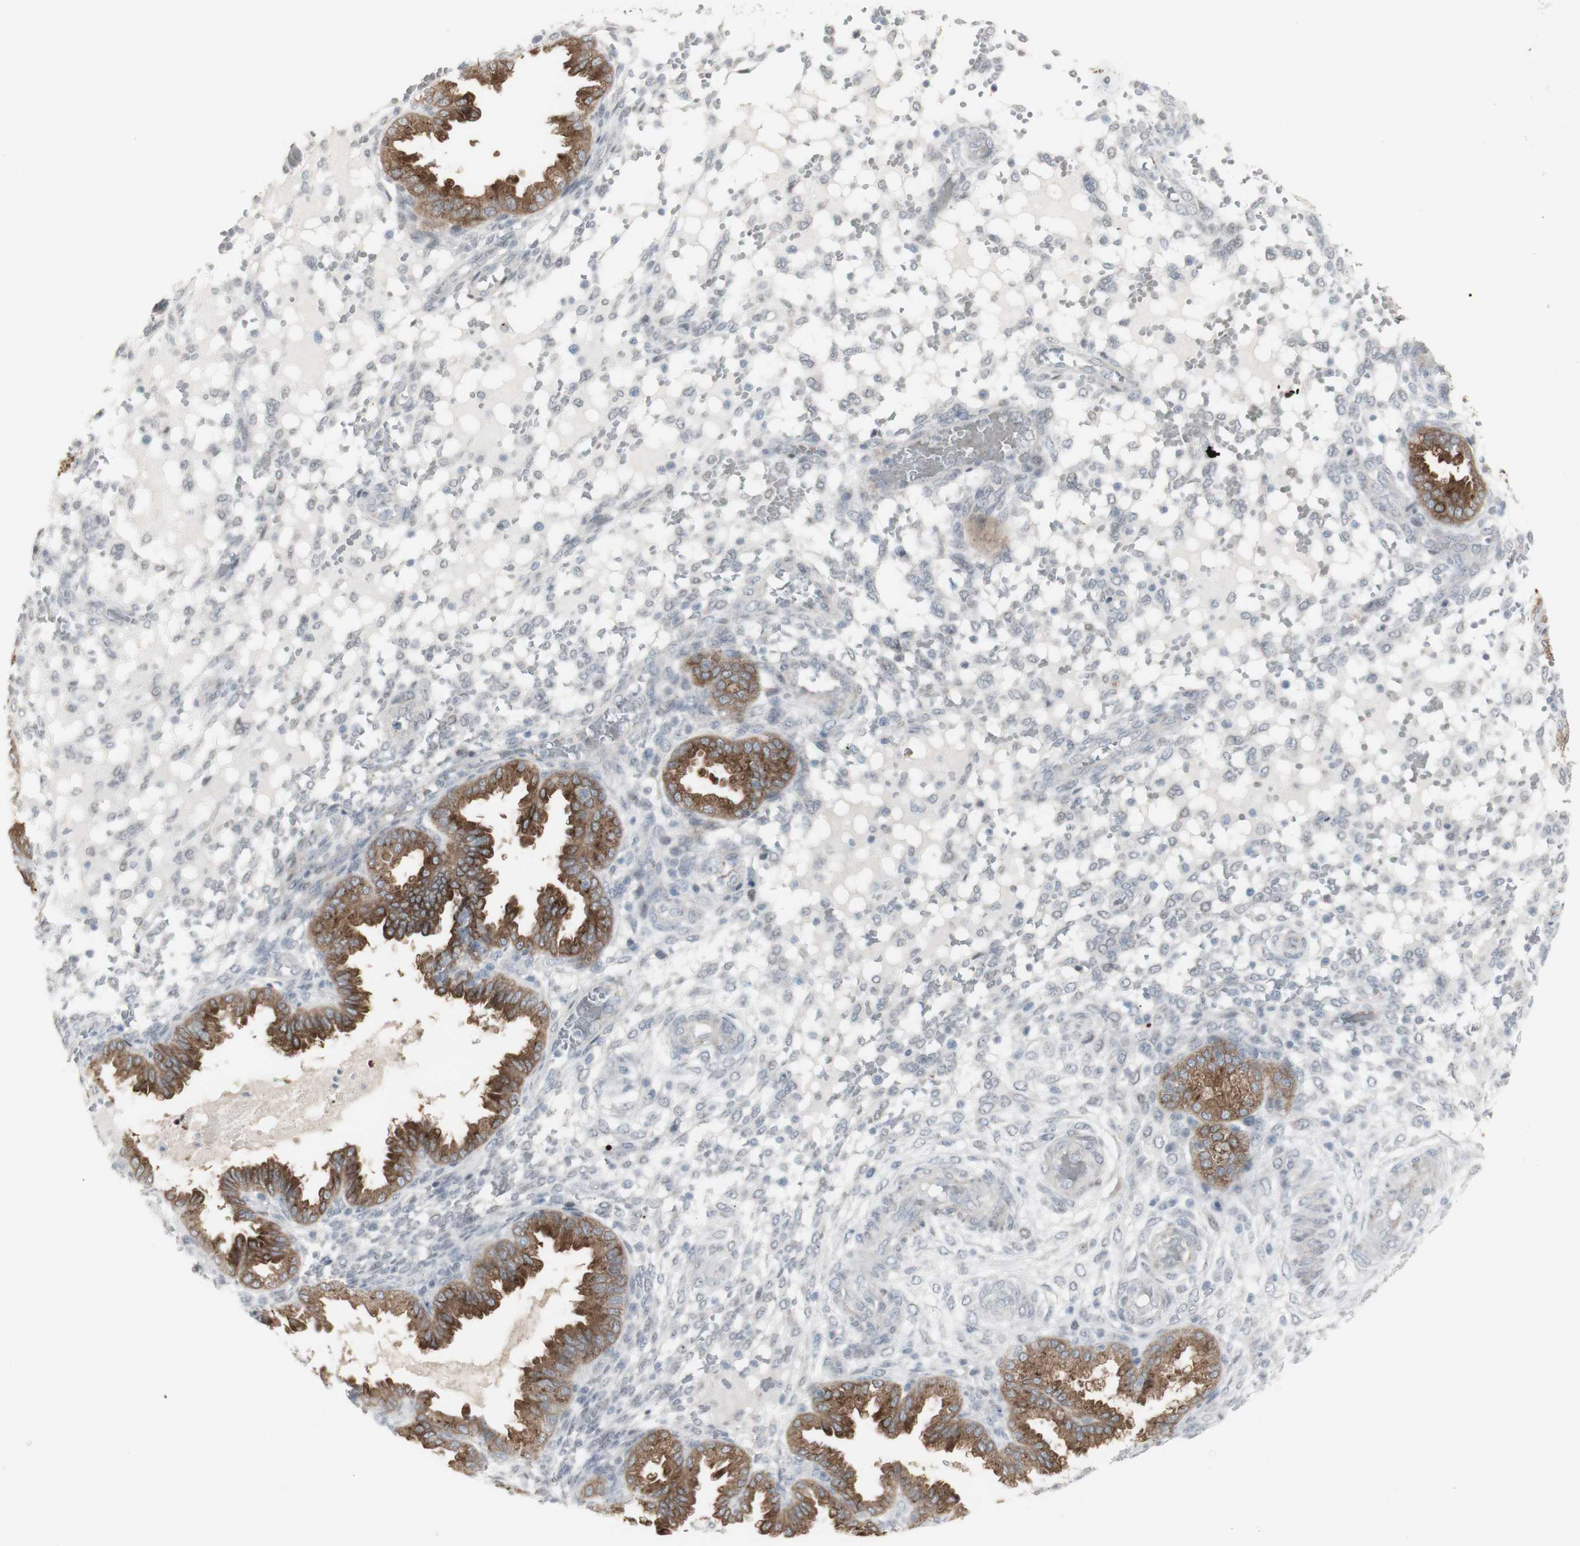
{"staining": {"intensity": "moderate", "quantity": "<25%", "location": "nuclear"}, "tissue": "endometrium", "cell_type": "Cells in endometrial stroma", "image_type": "normal", "snomed": [{"axis": "morphology", "description": "Normal tissue, NOS"}, {"axis": "topography", "description": "Endometrium"}], "caption": "Endometrium stained with DAB immunohistochemistry (IHC) shows low levels of moderate nuclear positivity in approximately <25% of cells in endometrial stroma. Immunohistochemistry stains the protein of interest in brown and the nuclei are stained blue.", "gene": "C1orf116", "patient": {"sex": "female", "age": 33}}